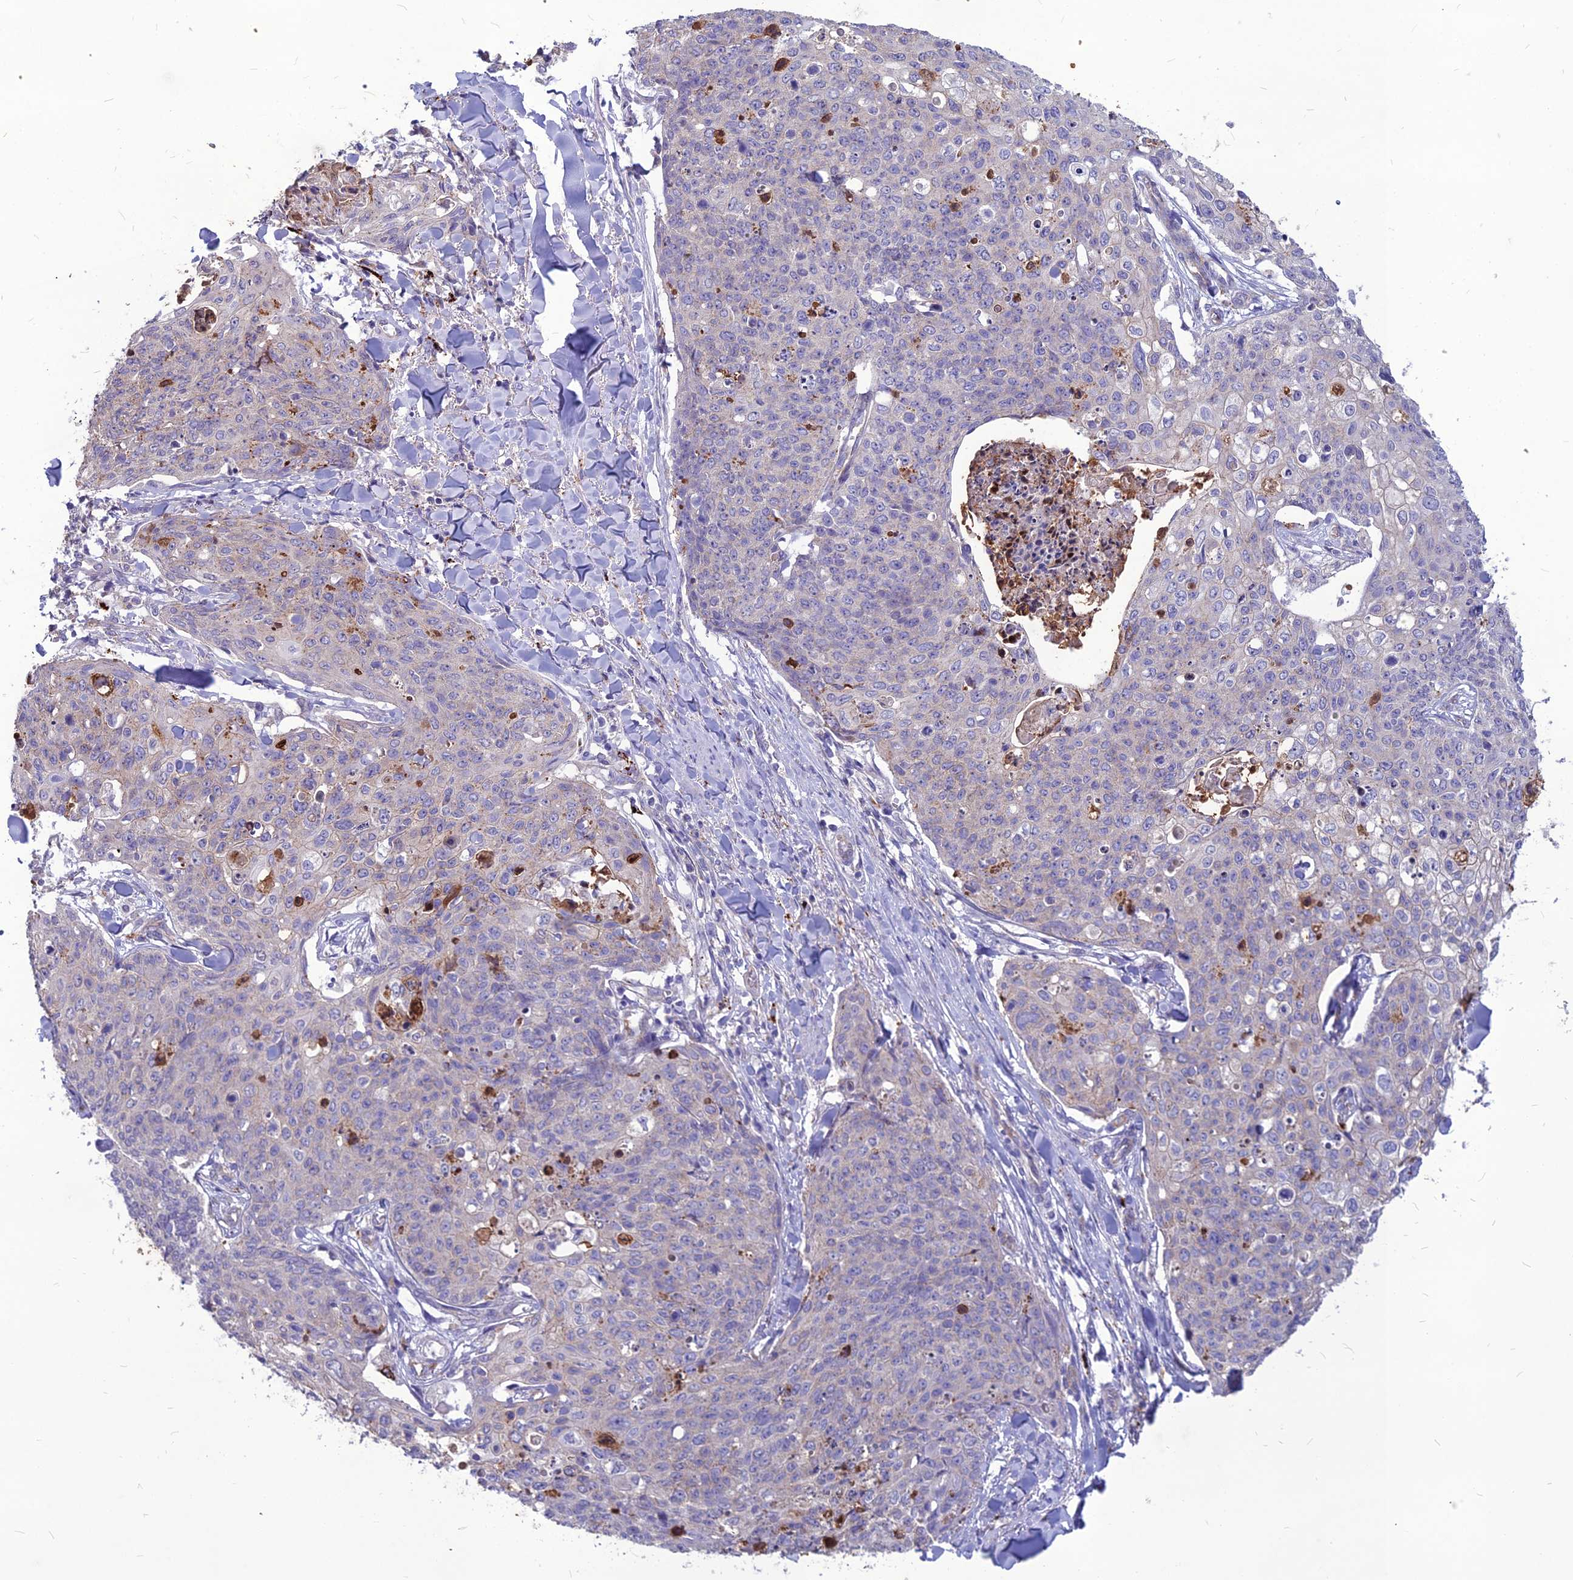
{"staining": {"intensity": "negative", "quantity": "none", "location": "none"}, "tissue": "skin cancer", "cell_type": "Tumor cells", "image_type": "cancer", "snomed": [{"axis": "morphology", "description": "Squamous cell carcinoma, NOS"}, {"axis": "topography", "description": "Skin"}, {"axis": "topography", "description": "Vulva"}], "caption": "Immunohistochemistry image of neoplastic tissue: skin squamous cell carcinoma stained with DAB displays no significant protein staining in tumor cells.", "gene": "PCED1B", "patient": {"sex": "female", "age": 85}}